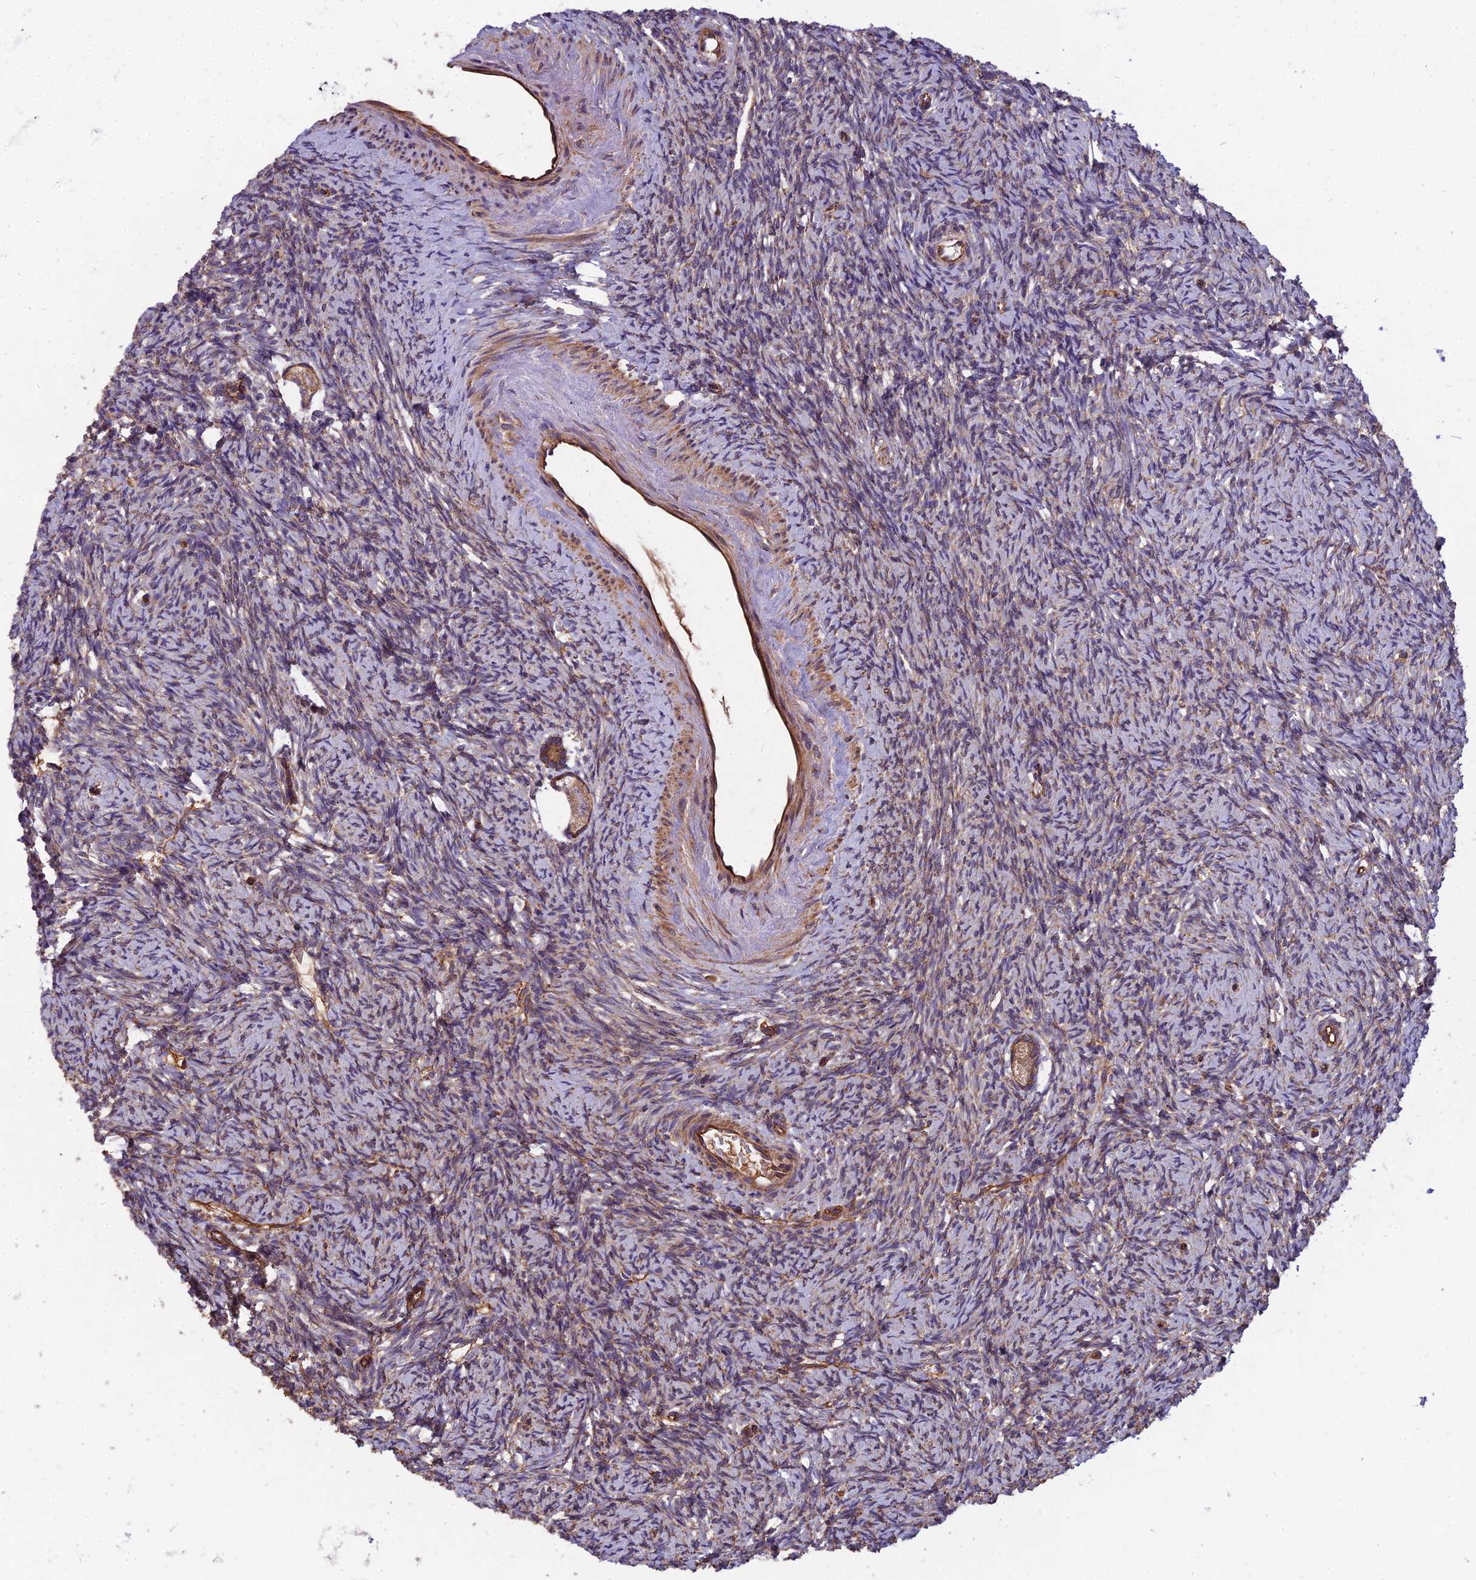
{"staining": {"intensity": "moderate", "quantity": ">75%", "location": "cytoplasmic/membranous"}, "tissue": "ovary", "cell_type": "Follicle cells", "image_type": "normal", "snomed": [{"axis": "morphology", "description": "Normal tissue, NOS"}, {"axis": "morphology", "description": "Cyst, NOS"}, {"axis": "topography", "description": "Ovary"}], "caption": "The histopathology image demonstrates immunohistochemical staining of unremarkable ovary. There is moderate cytoplasmic/membranous positivity is seen in about >75% of follicle cells.", "gene": "SPDL1", "patient": {"sex": "female", "age": 33}}